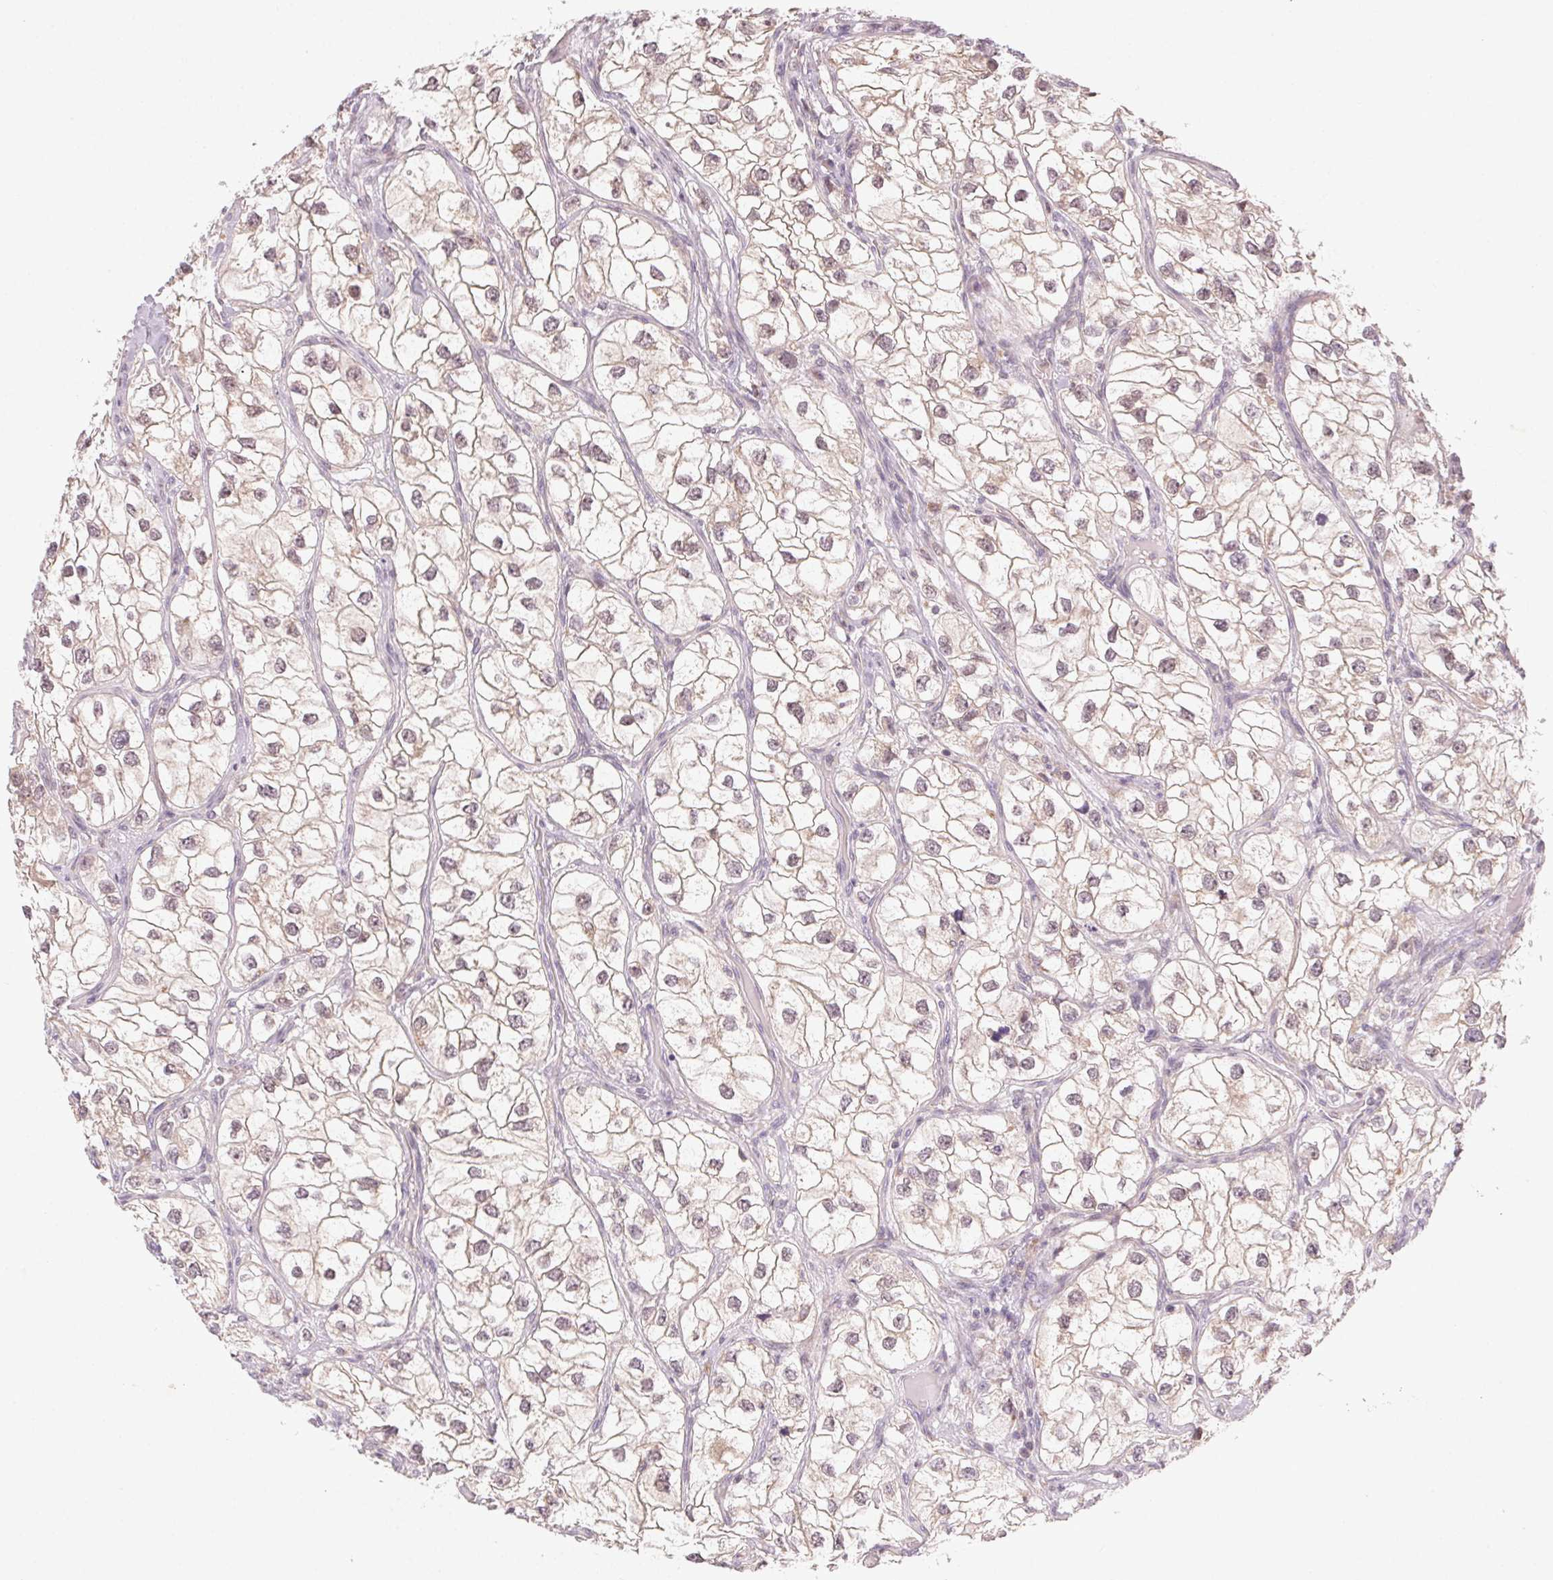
{"staining": {"intensity": "negative", "quantity": "none", "location": "none"}, "tissue": "renal cancer", "cell_type": "Tumor cells", "image_type": "cancer", "snomed": [{"axis": "morphology", "description": "Adenocarcinoma, NOS"}, {"axis": "topography", "description": "Kidney"}], "caption": "DAB (3,3'-diaminobenzidine) immunohistochemical staining of human renal adenocarcinoma shows no significant positivity in tumor cells.", "gene": "NCOA4", "patient": {"sex": "male", "age": 59}}